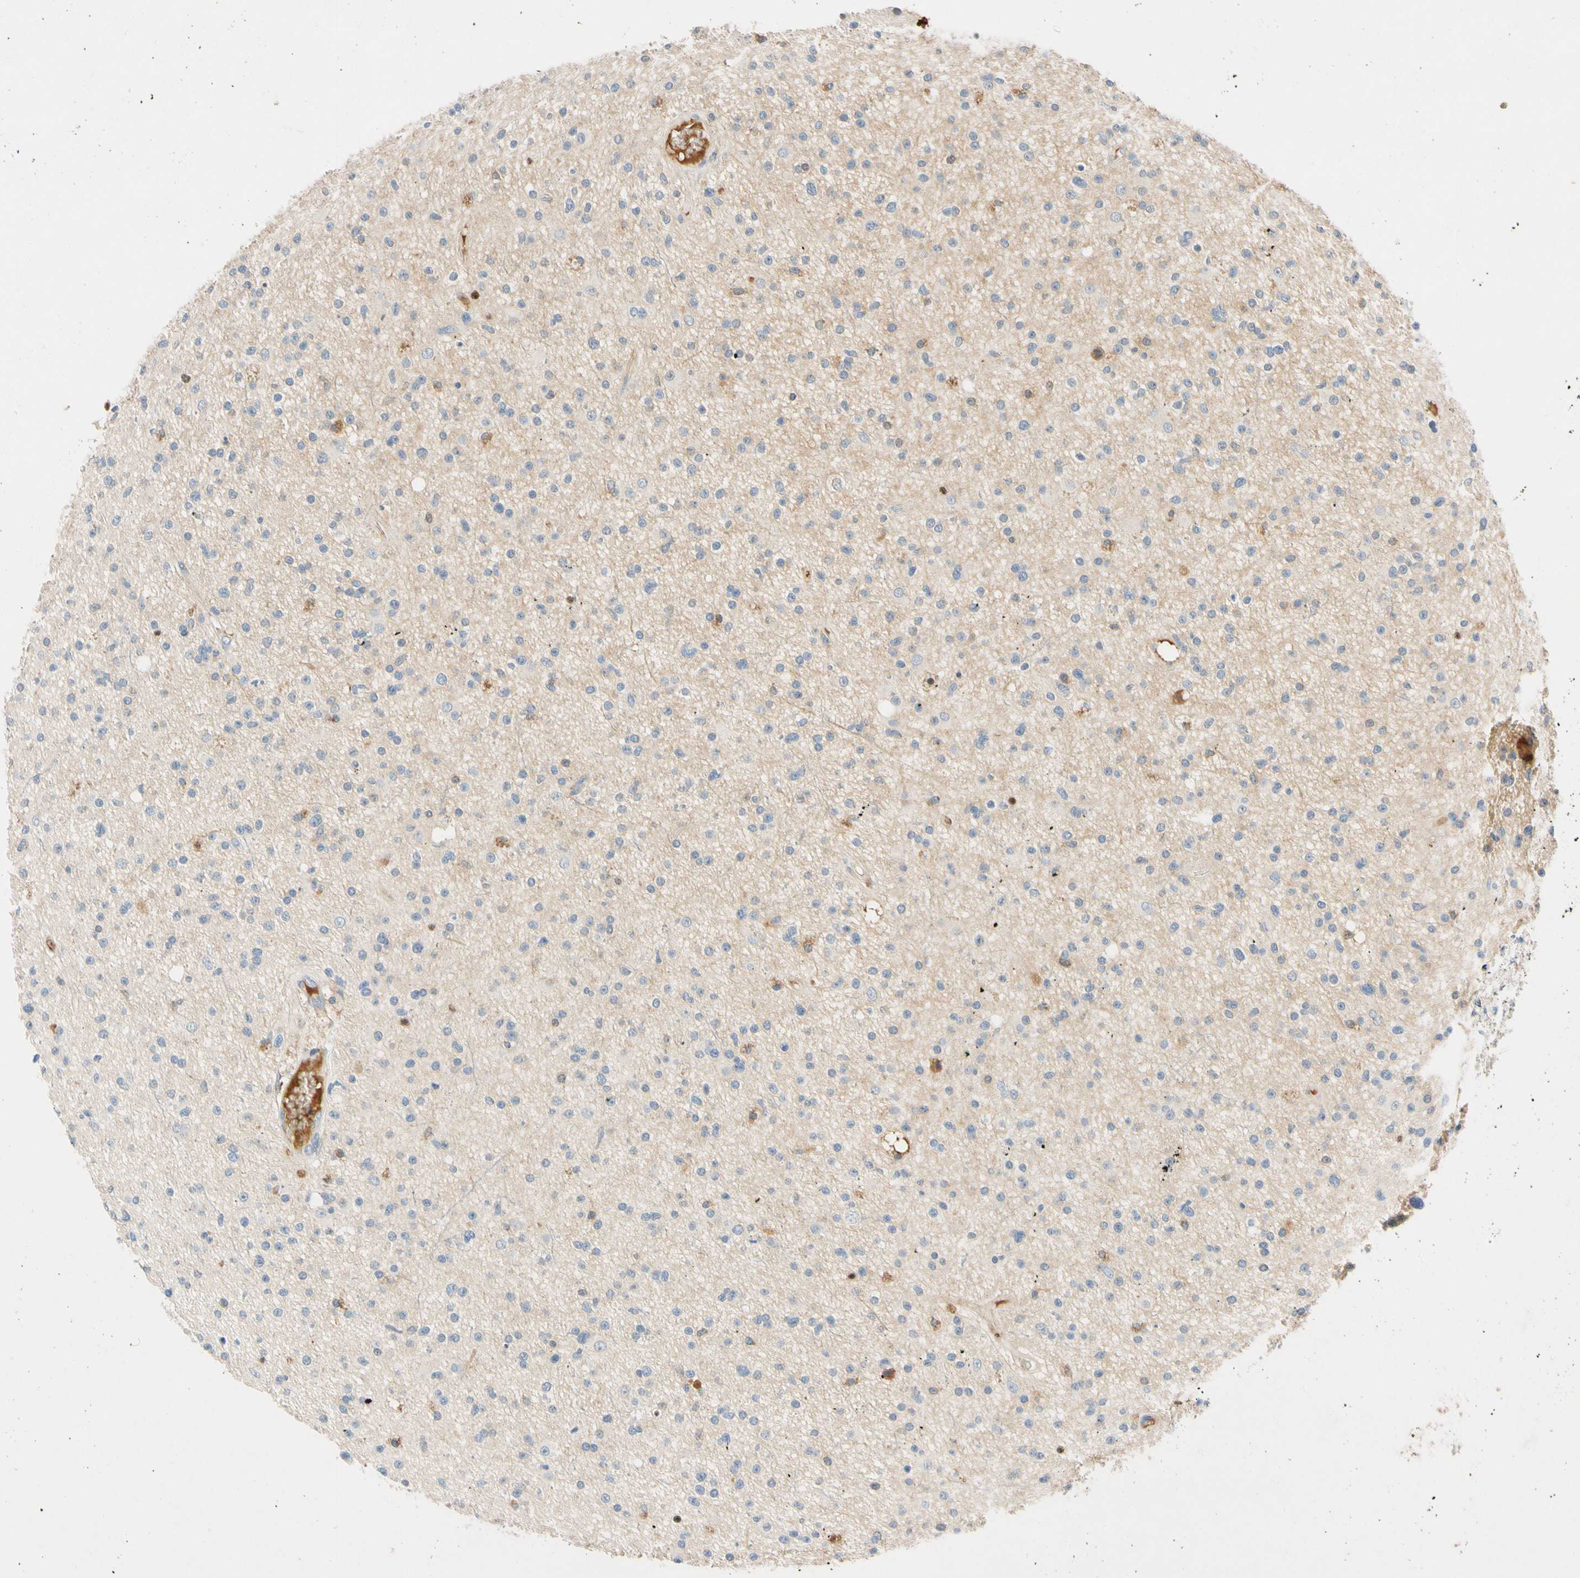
{"staining": {"intensity": "negative", "quantity": "none", "location": "none"}, "tissue": "glioma", "cell_type": "Tumor cells", "image_type": "cancer", "snomed": [{"axis": "morphology", "description": "Glioma, malignant, High grade"}, {"axis": "topography", "description": "Brain"}], "caption": "The immunohistochemistry image has no significant staining in tumor cells of glioma tissue.", "gene": "SP140", "patient": {"sex": "male", "age": 33}}